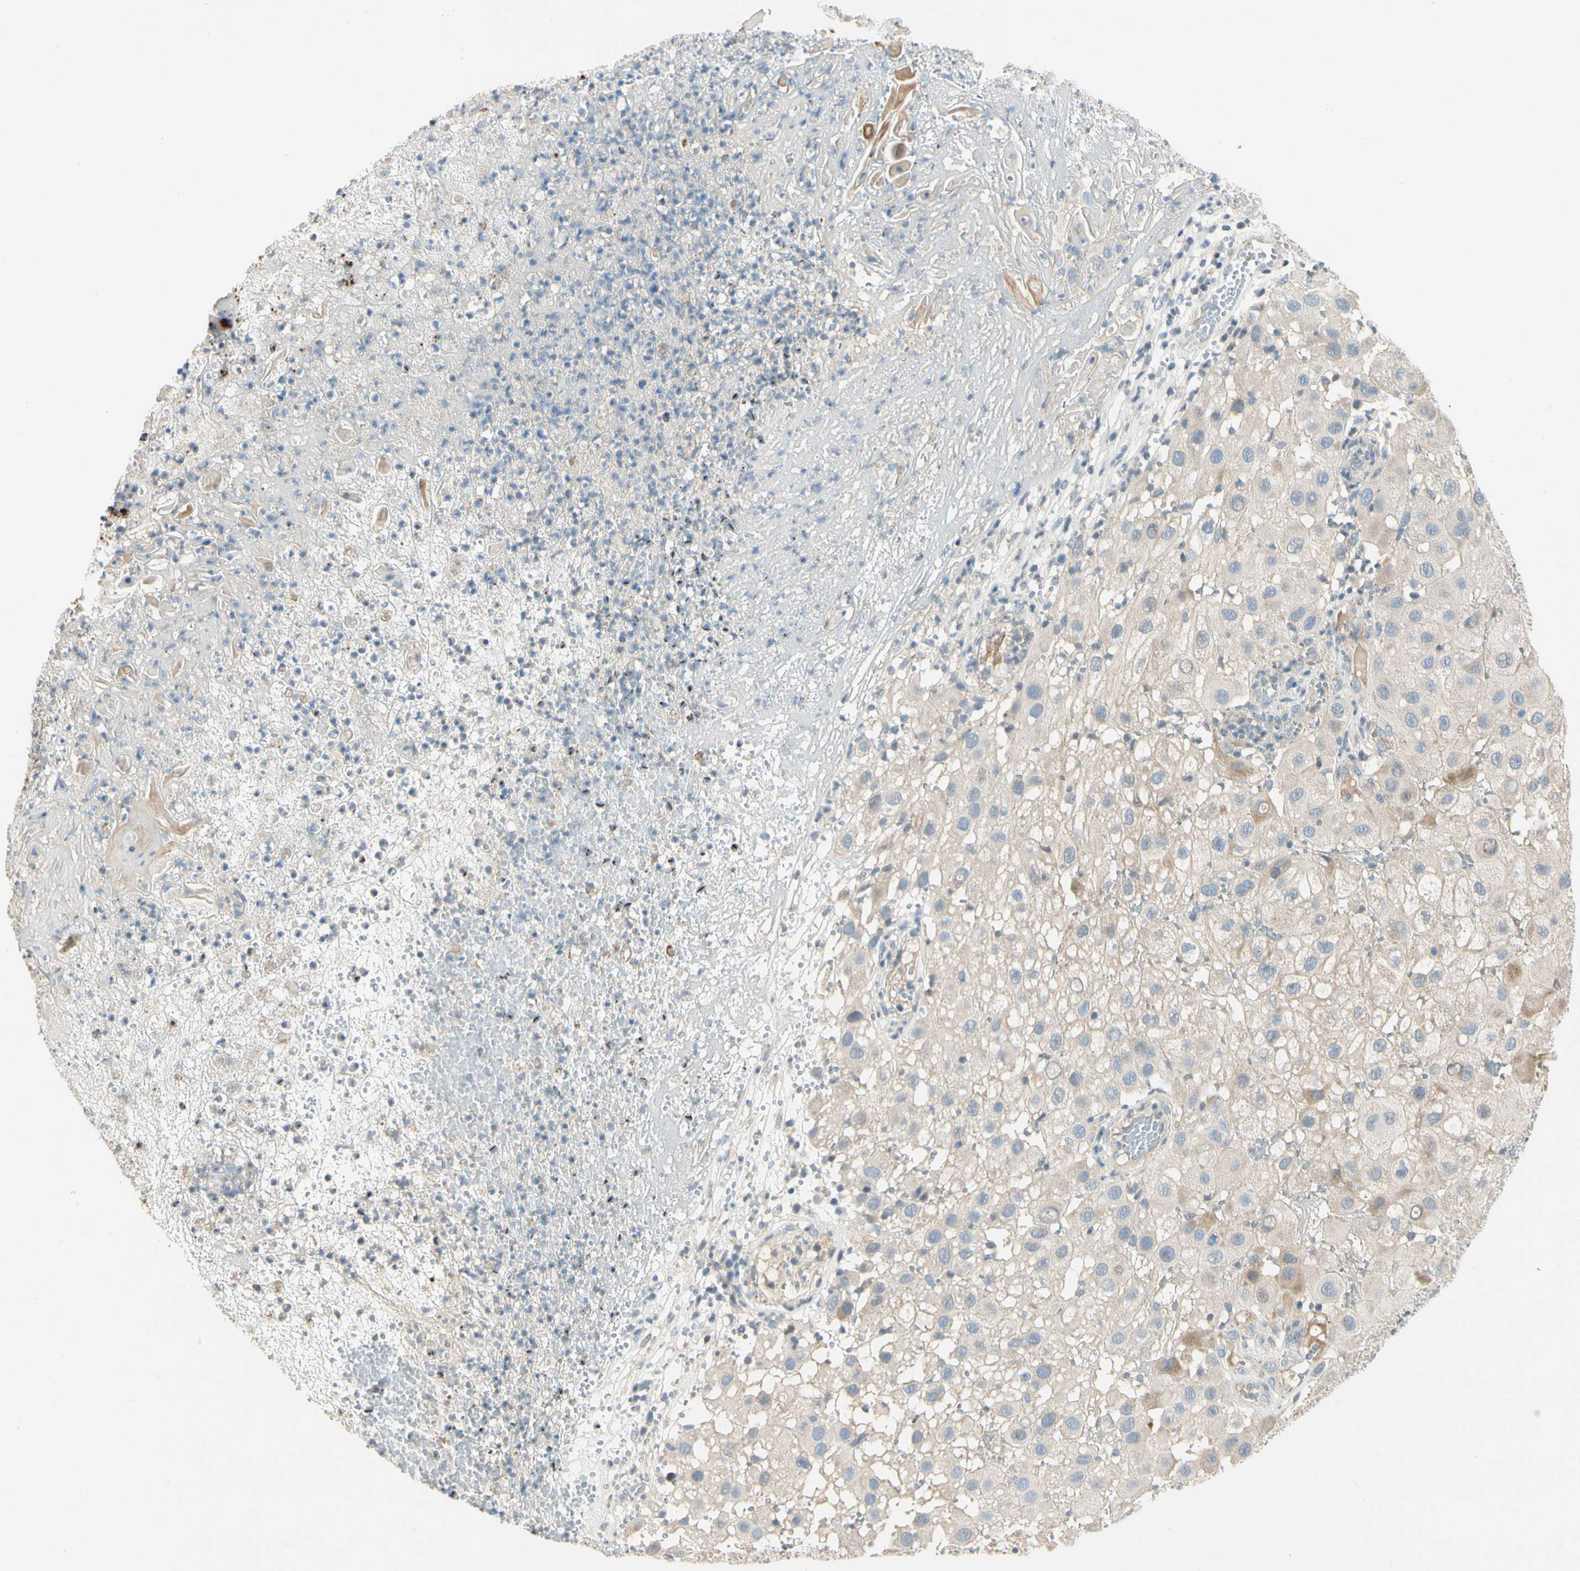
{"staining": {"intensity": "weak", "quantity": "<25%", "location": "cytoplasmic/membranous"}, "tissue": "melanoma", "cell_type": "Tumor cells", "image_type": "cancer", "snomed": [{"axis": "morphology", "description": "Malignant melanoma, NOS"}, {"axis": "topography", "description": "Skin"}], "caption": "Immunohistochemical staining of human melanoma demonstrates no significant expression in tumor cells.", "gene": "CDH6", "patient": {"sex": "female", "age": 81}}